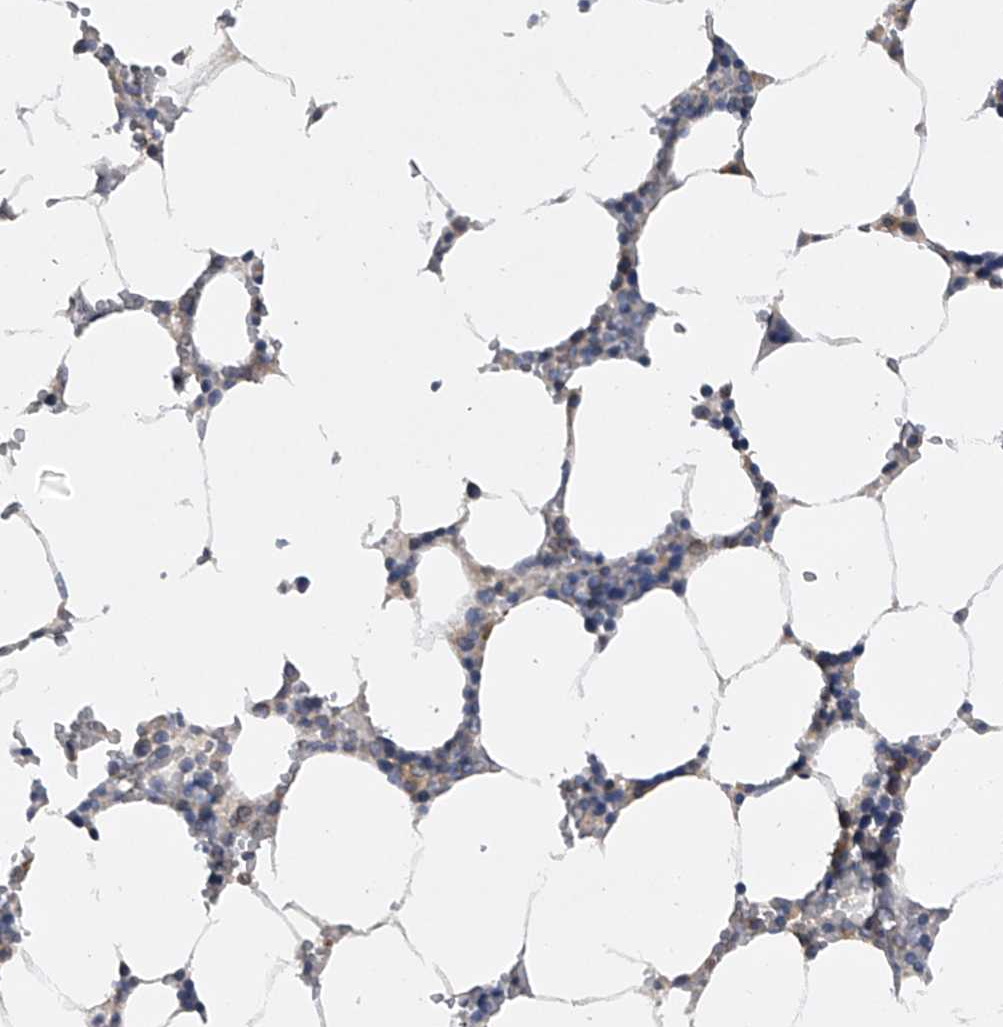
{"staining": {"intensity": "moderate", "quantity": "<25%", "location": "cytoplasmic/membranous"}, "tissue": "bone marrow", "cell_type": "Hematopoietic cells", "image_type": "normal", "snomed": [{"axis": "morphology", "description": "Normal tissue, NOS"}, {"axis": "topography", "description": "Bone marrow"}], "caption": "Protein staining of normal bone marrow shows moderate cytoplasmic/membranous expression in approximately <25% of hematopoietic cells. Using DAB (brown) and hematoxylin (blue) stains, captured at high magnification using brightfield microscopy.", "gene": "RNF5", "patient": {"sex": "male", "age": 70}}